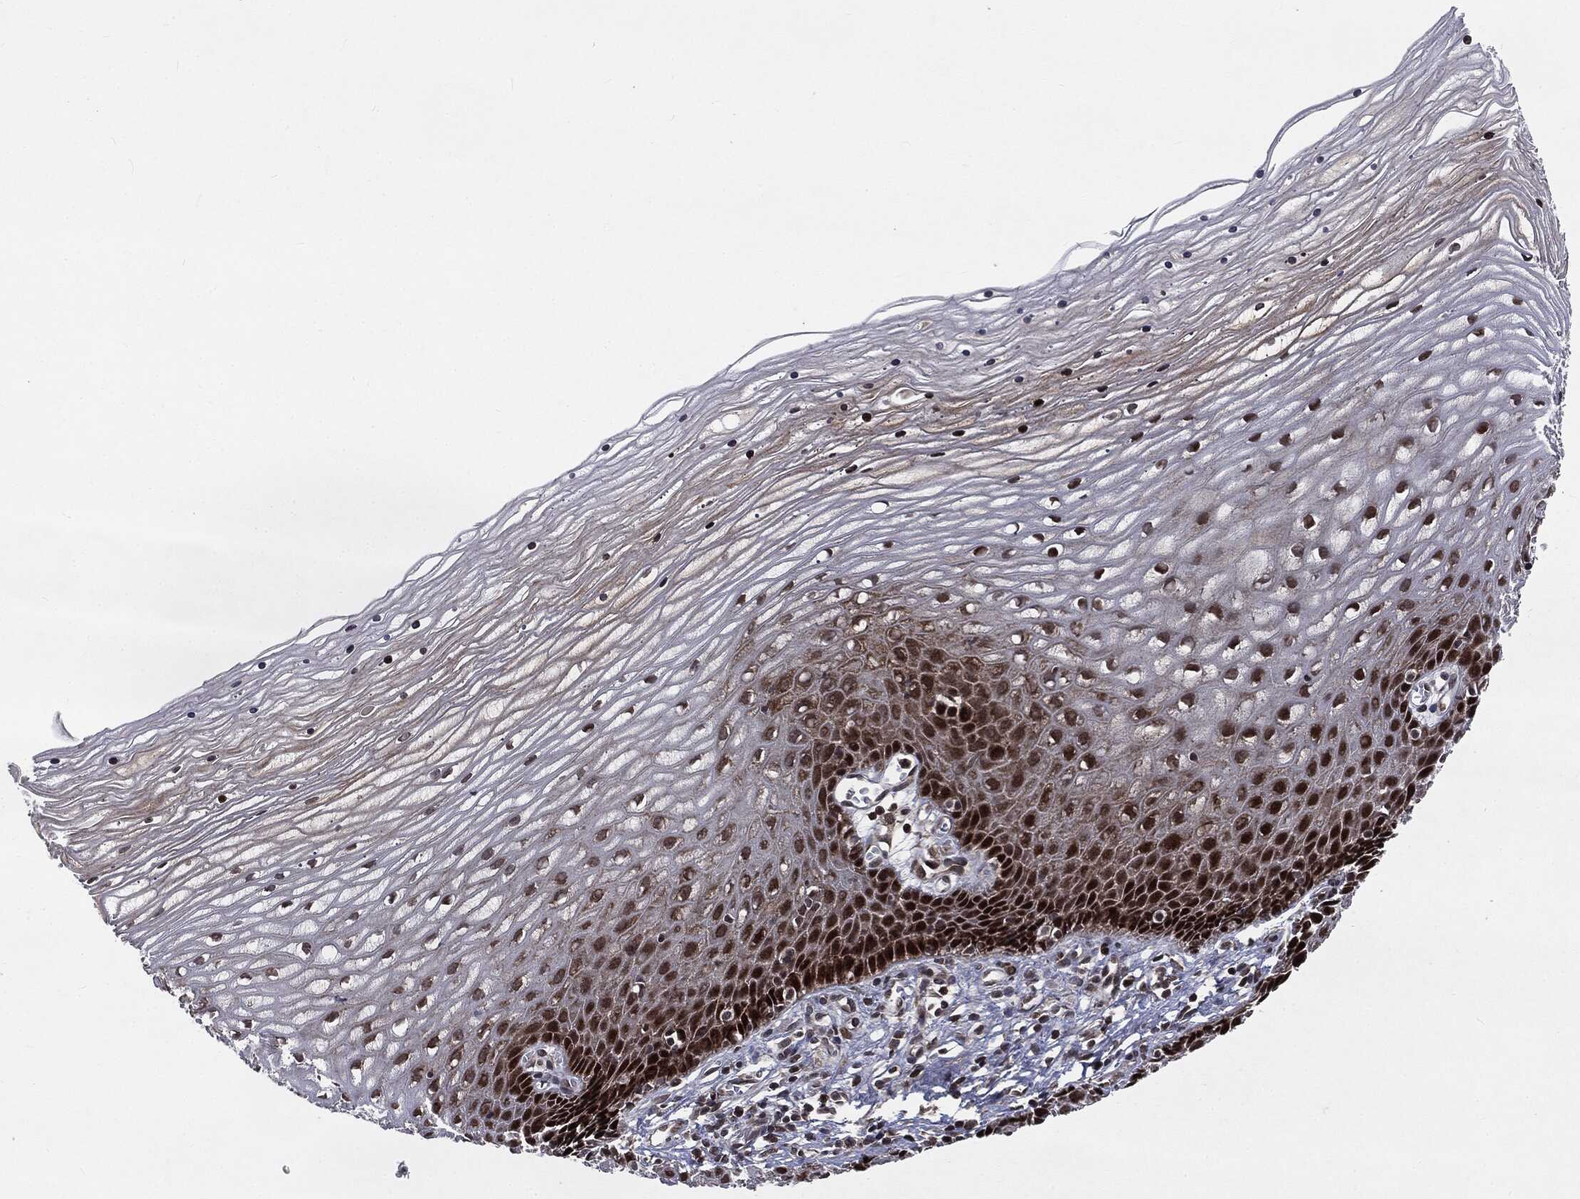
{"staining": {"intensity": "strong", "quantity": ">75%", "location": "nuclear"}, "tissue": "cervix", "cell_type": "Glandular cells", "image_type": "normal", "snomed": [{"axis": "morphology", "description": "Normal tissue, NOS"}, {"axis": "topography", "description": "Cervix"}], "caption": "Immunohistochemistry image of normal cervix stained for a protein (brown), which displays high levels of strong nuclear positivity in approximately >75% of glandular cells.", "gene": "STAU2", "patient": {"sex": "female", "age": 35}}